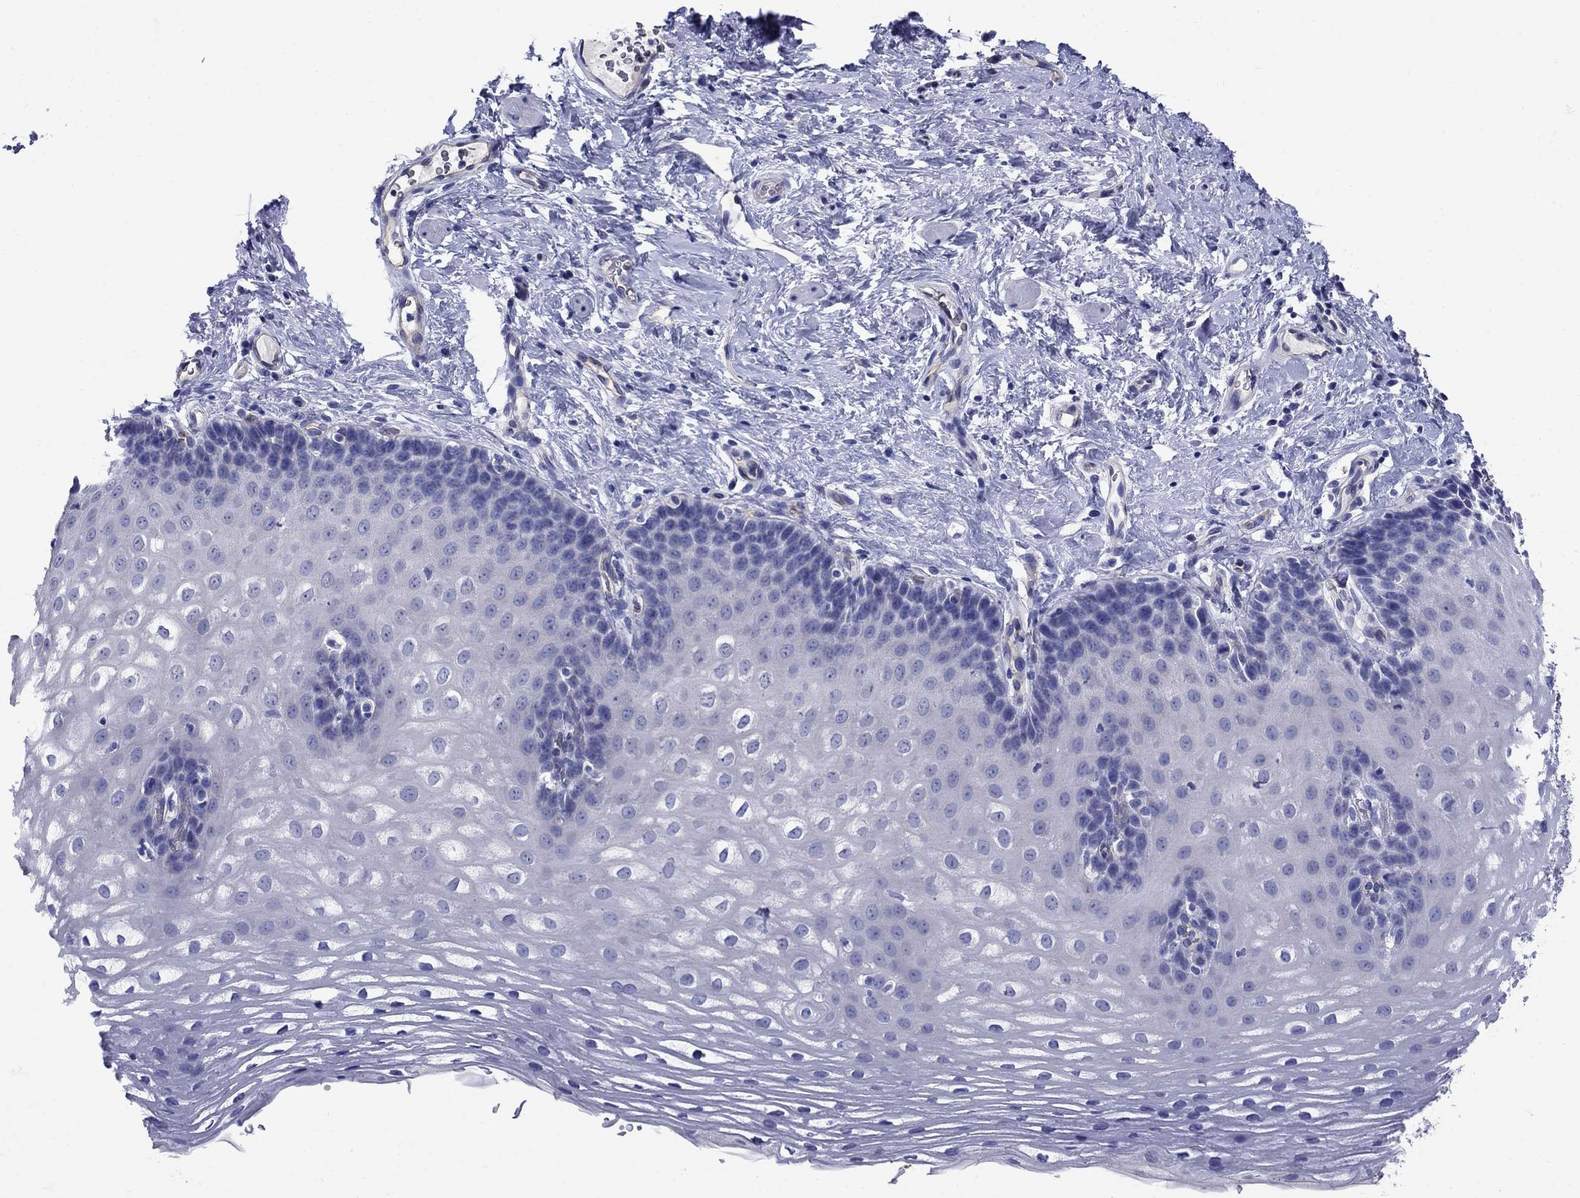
{"staining": {"intensity": "negative", "quantity": "none", "location": "none"}, "tissue": "esophagus", "cell_type": "Squamous epithelial cells", "image_type": "normal", "snomed": [{"axis": "morphology", "description": "Normal tissue, NOS"}, {"axis": "topography", "description": "Esophagus"}], "caption": "There is no significant positivity in squamous epithelial cells of esophagus. Brightfield microscopy of immunohistochemistry (IHC) stained with DAB (brown) and hematoxylin (blue), captured at high magnification.", "gene": "SMCP", "patient": {"sex": "male", "age": 64}}